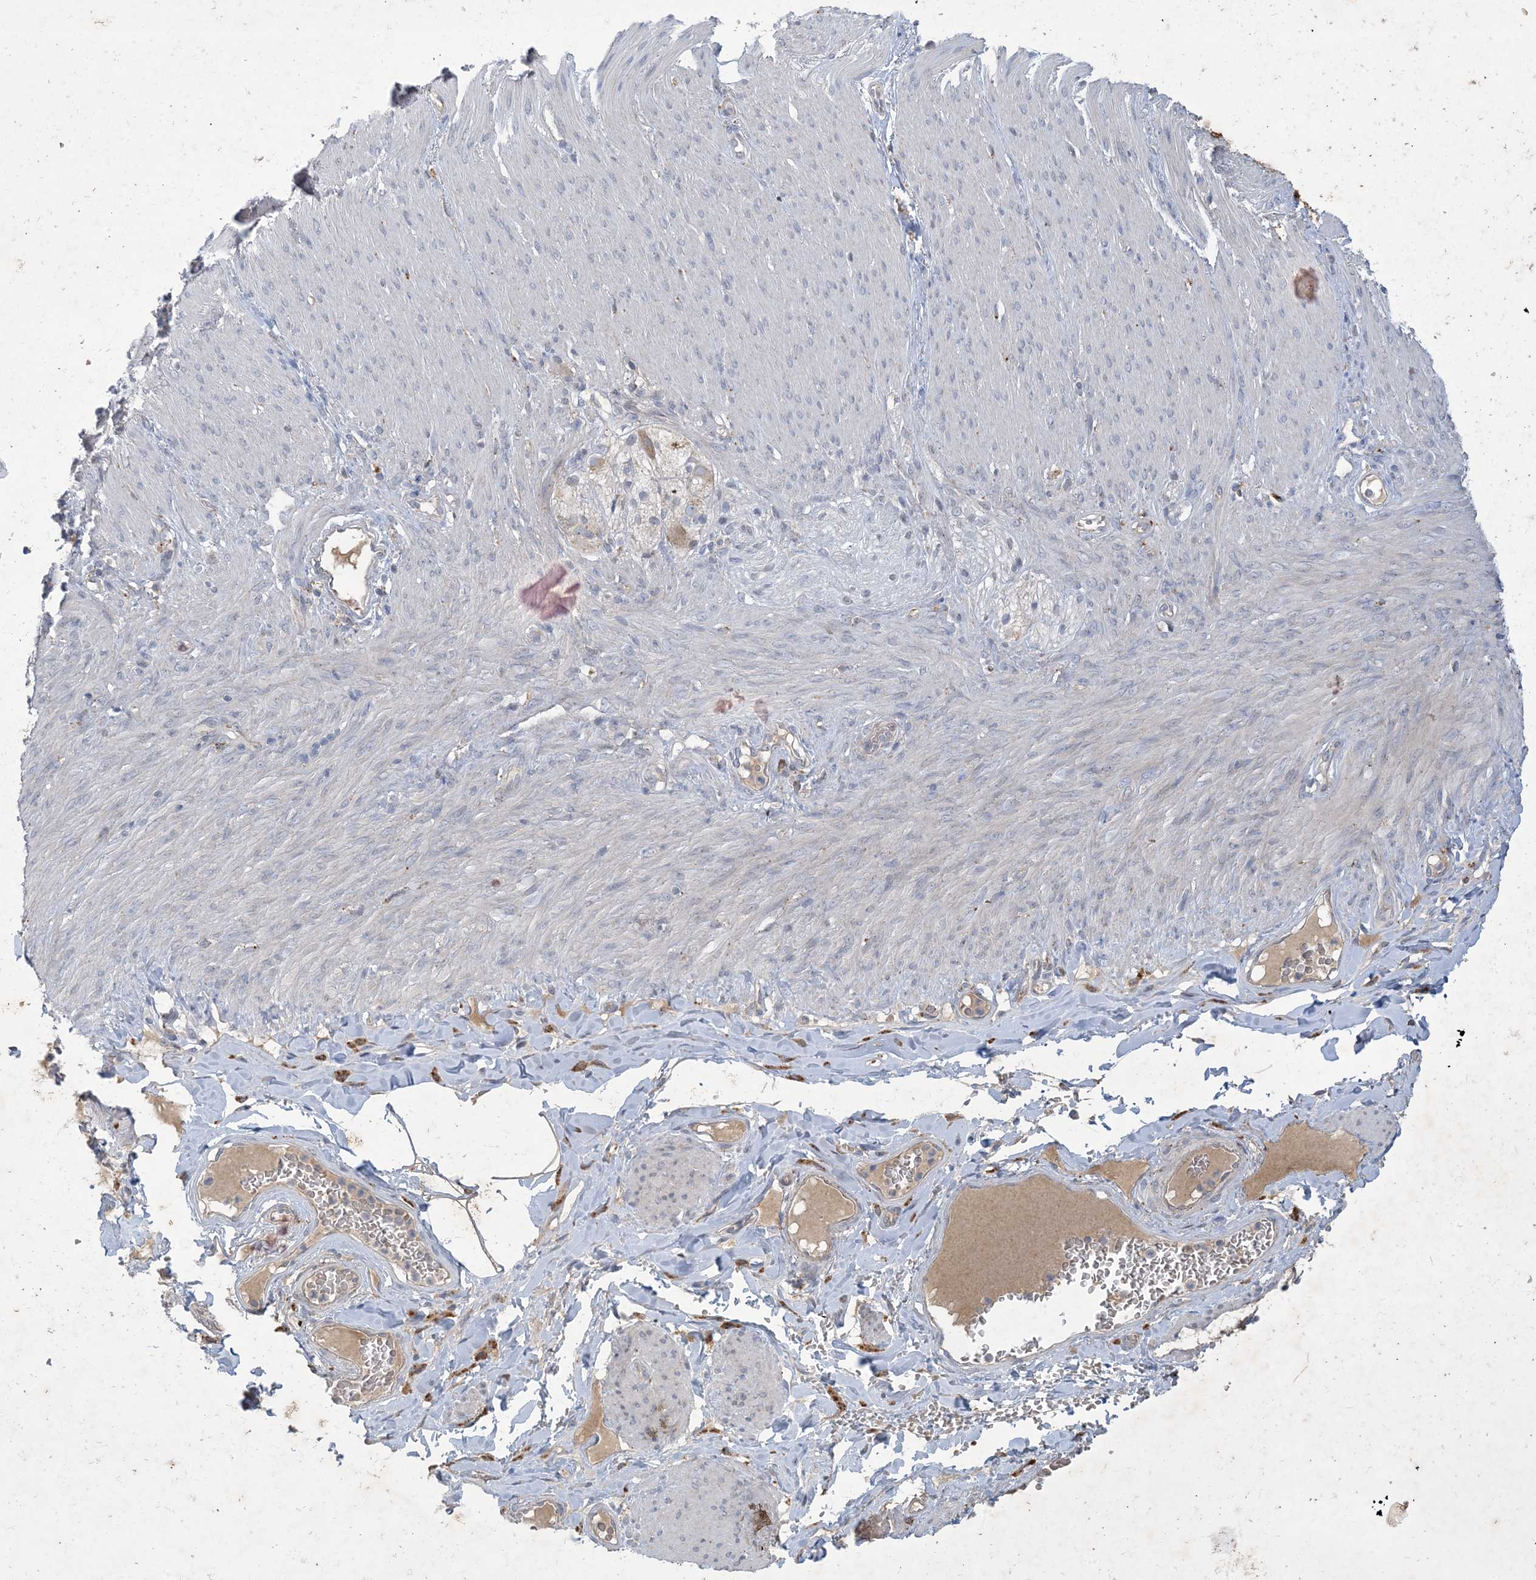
{"staining": {"intensity": "negative", "quantity": "none", "location": "none"}, "tissue": "adipose tissue", "cell_type": "Adipocytes", "image_type": "normal", "snomed": [{"axis": "morphology", "description": "Normal tissue, NOS"}, {"axis": "topography", "description": "Colon"}, {"axis": "topography", "description": "Peripheral nerve tissue"}], "caption": "Benign adipose tissue was stained to show a protein in brown. There is no significant positivity in adipocytes.", "gene": "MRPS18A", "patient": {"sex": "female", "age": 61}}